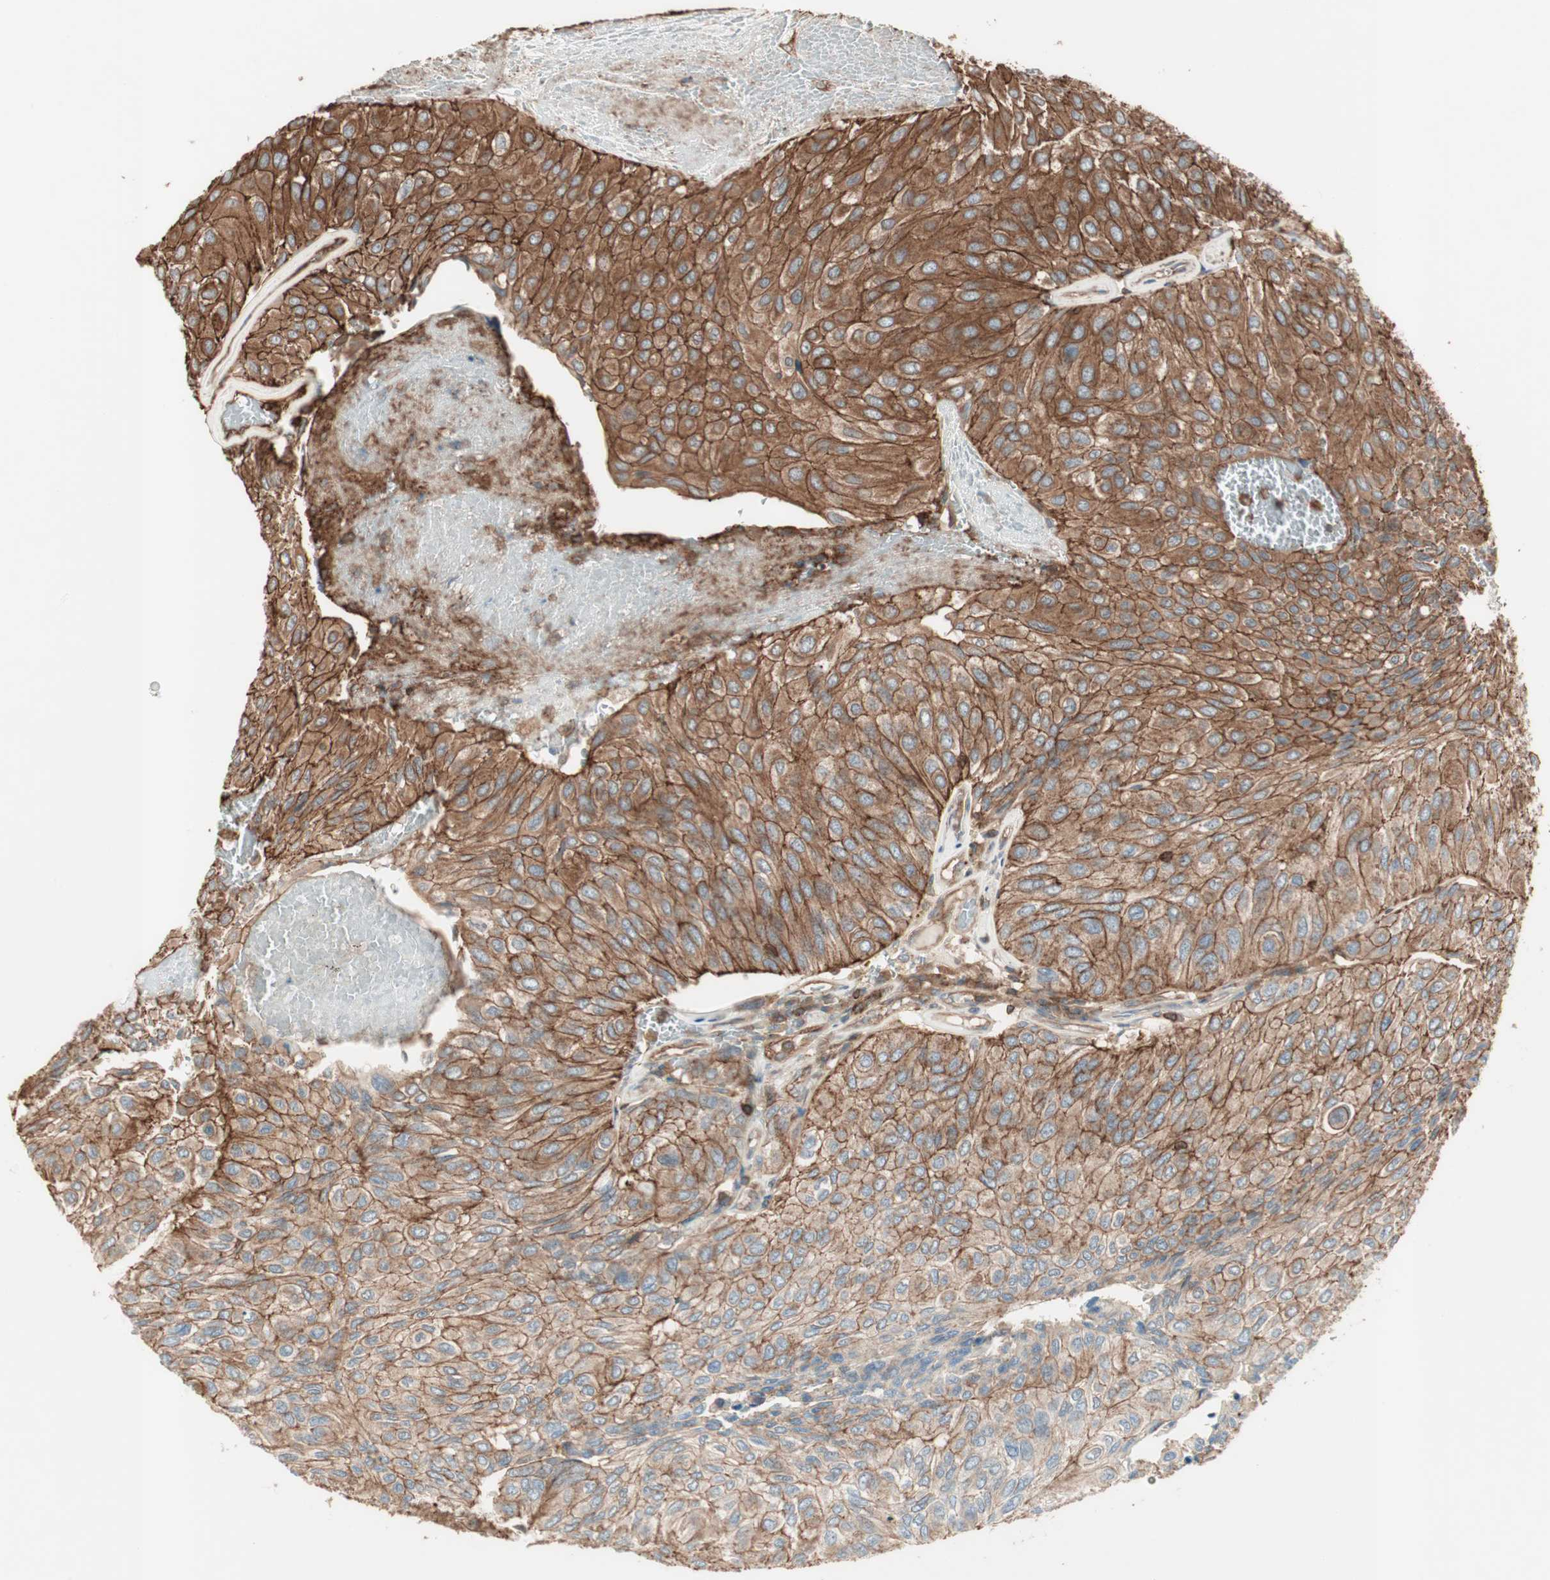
{"staining": {"intensity": "strong", "quantity": ">75%", "location": "cytoplasmic/membranous"}, "tissue": "urothelial cancer", "cell_type": "Tumor cells", "image_type": "cancer", "snomed": [{"axis": "morphology", "description": "Urothelial carcinoma, High grade"}, {"axis": "topography", "description": "Urinary bladder"}], "caption": "Urothelial carcinoma (high-grade) stained with a protein marker reveals strong staining in tumor cells.", "gene": "TCP11L1", "patient": {"sex": "male", "age": 66}}